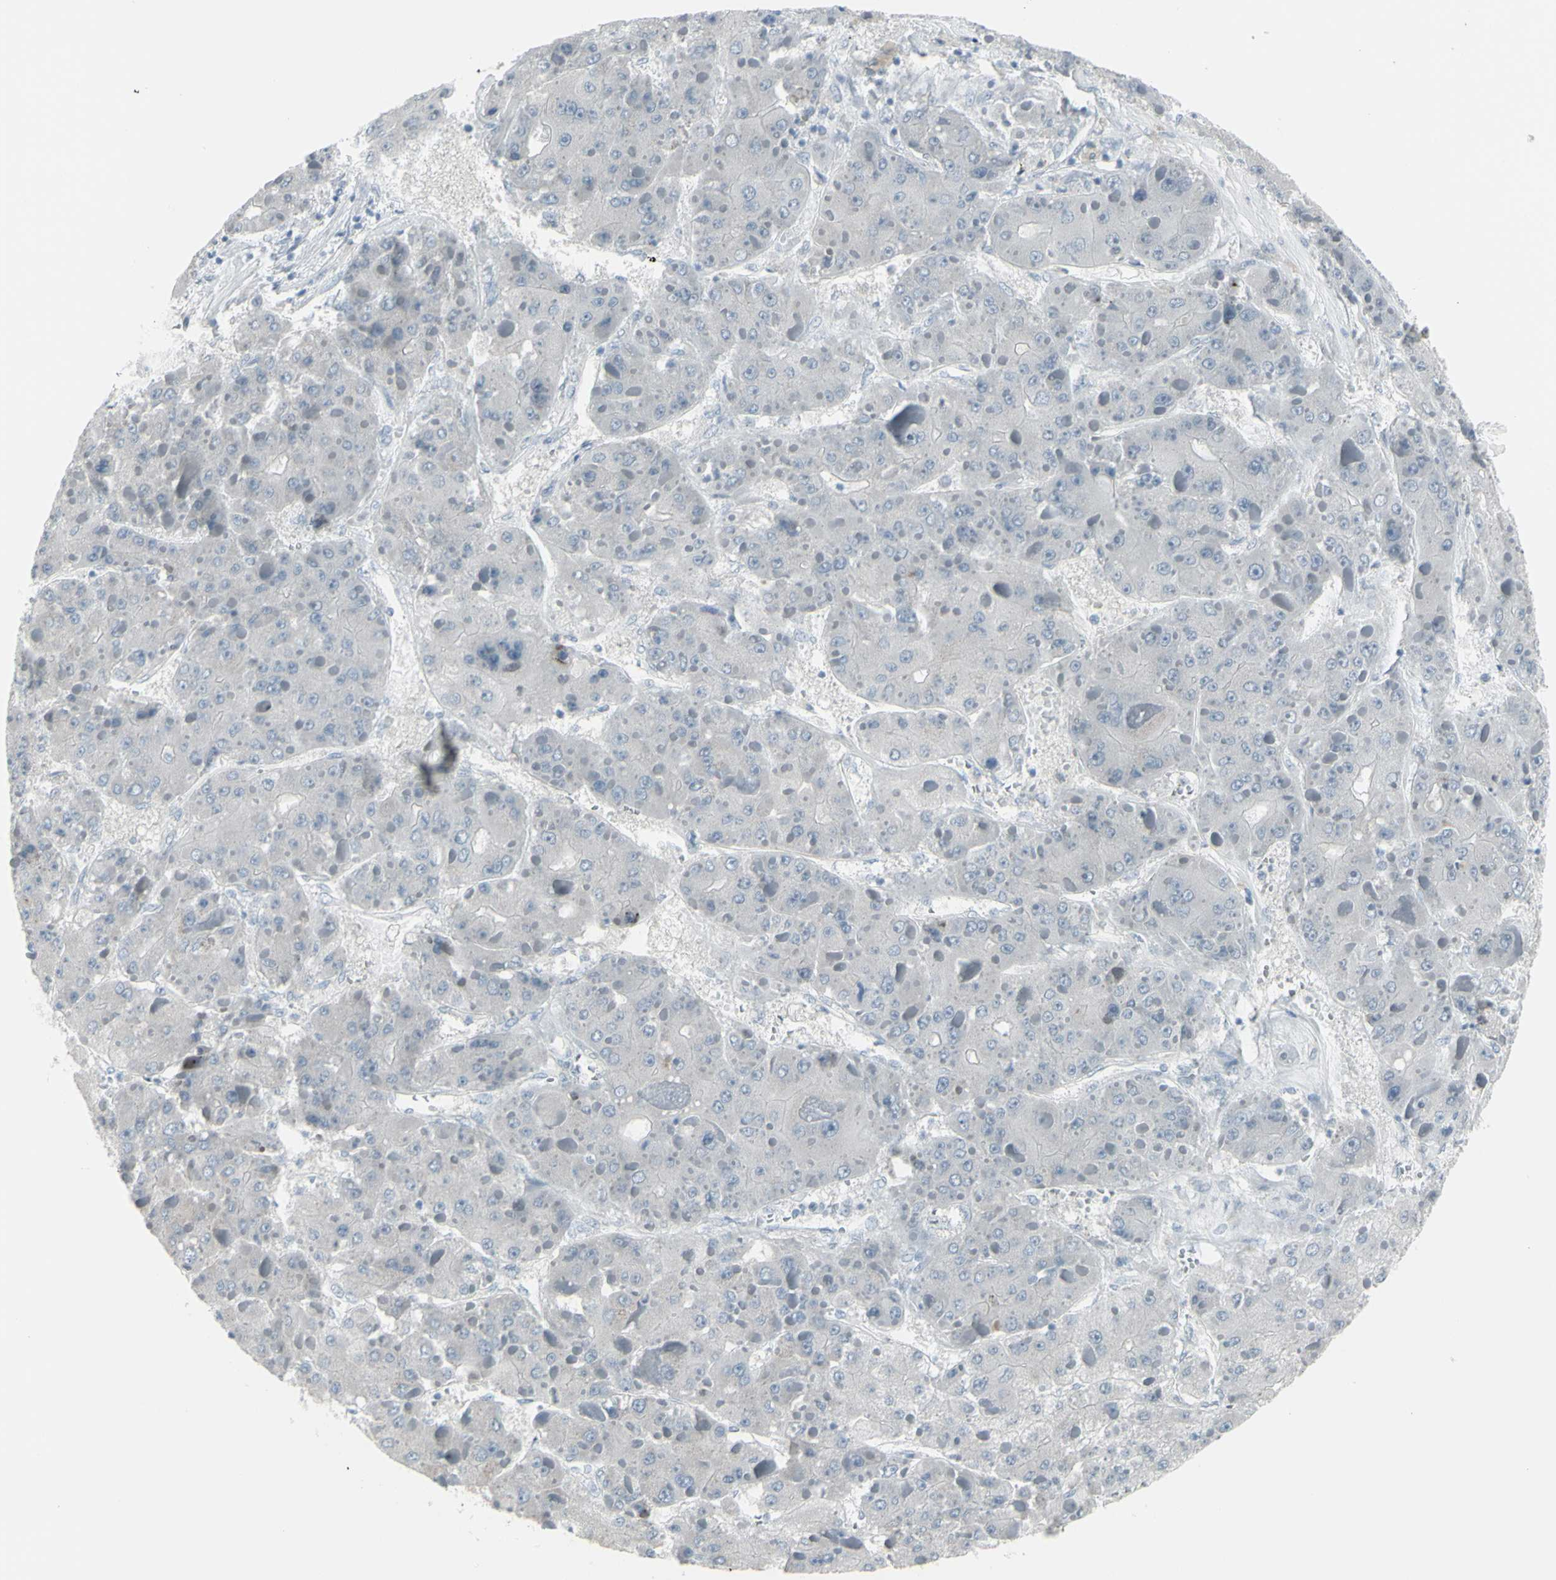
{"staining": {"intensity": "negative", "quantity": "none", "location": "none"}, "tissue": "liver cancer", "cell_type": "Tumor cells", "image_type": "cancer", "snomed": [{"axis": "morphology", "description": "Carcinoma, Hepatocellular, NOS"}, {"axis": "topography", "description": "Liver"}], "caption": "High magnification brightfield microscopy of liver cancer stained with DAB (brown) and counterstained with hematoxylin (blue): tumor cells show no significant positivity. (Stains: DAB immunohistochemistry with hematoxylin counter stain, Microscopy: brightfield microscopy at high magnification).", "gene": "RAB3A", "patient": {"sex": "female", "age": 73}}